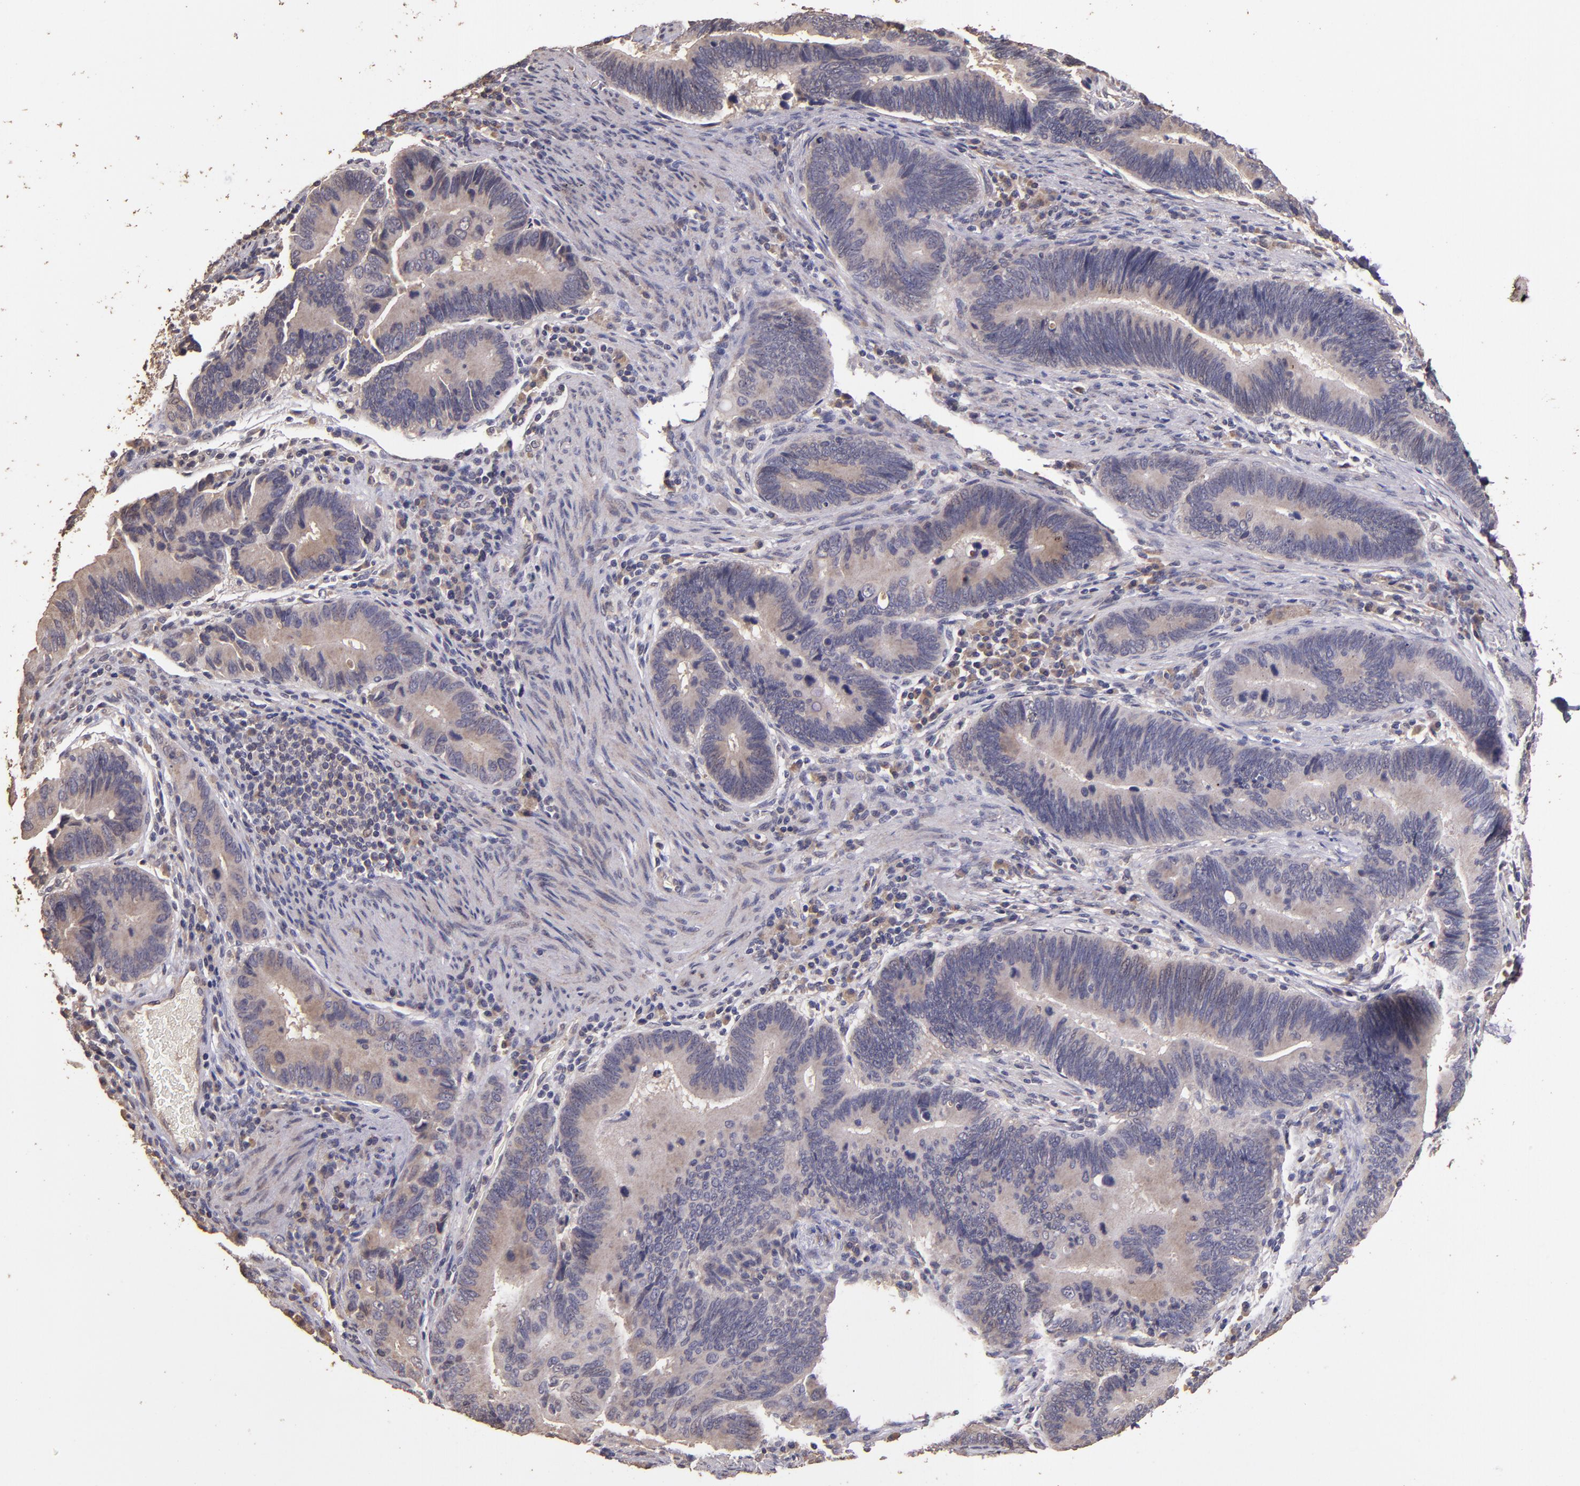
{"staining": {"intensity": "weak", "quantity": ">75%", "location": "cytoplasmic/membranous"}, "tissue": "pancreatic cancer", "cell_type": "Tumor cells", "image_type": "cancer", "snomed": [{"axis": "morphology", "description": "Adenocarcinoma, NOS"}, {"axis": "topography", "description": "Pancreas"}], "caption": "There is low levels of weak cytoplasmic/membranous staining in tumor cells of pancreatic adenocarcinoma, as demonstrated by immunohistochemical staining (brown color).", "gene": "HECTD1", "patient": {"sex": "female", "age": 70}}